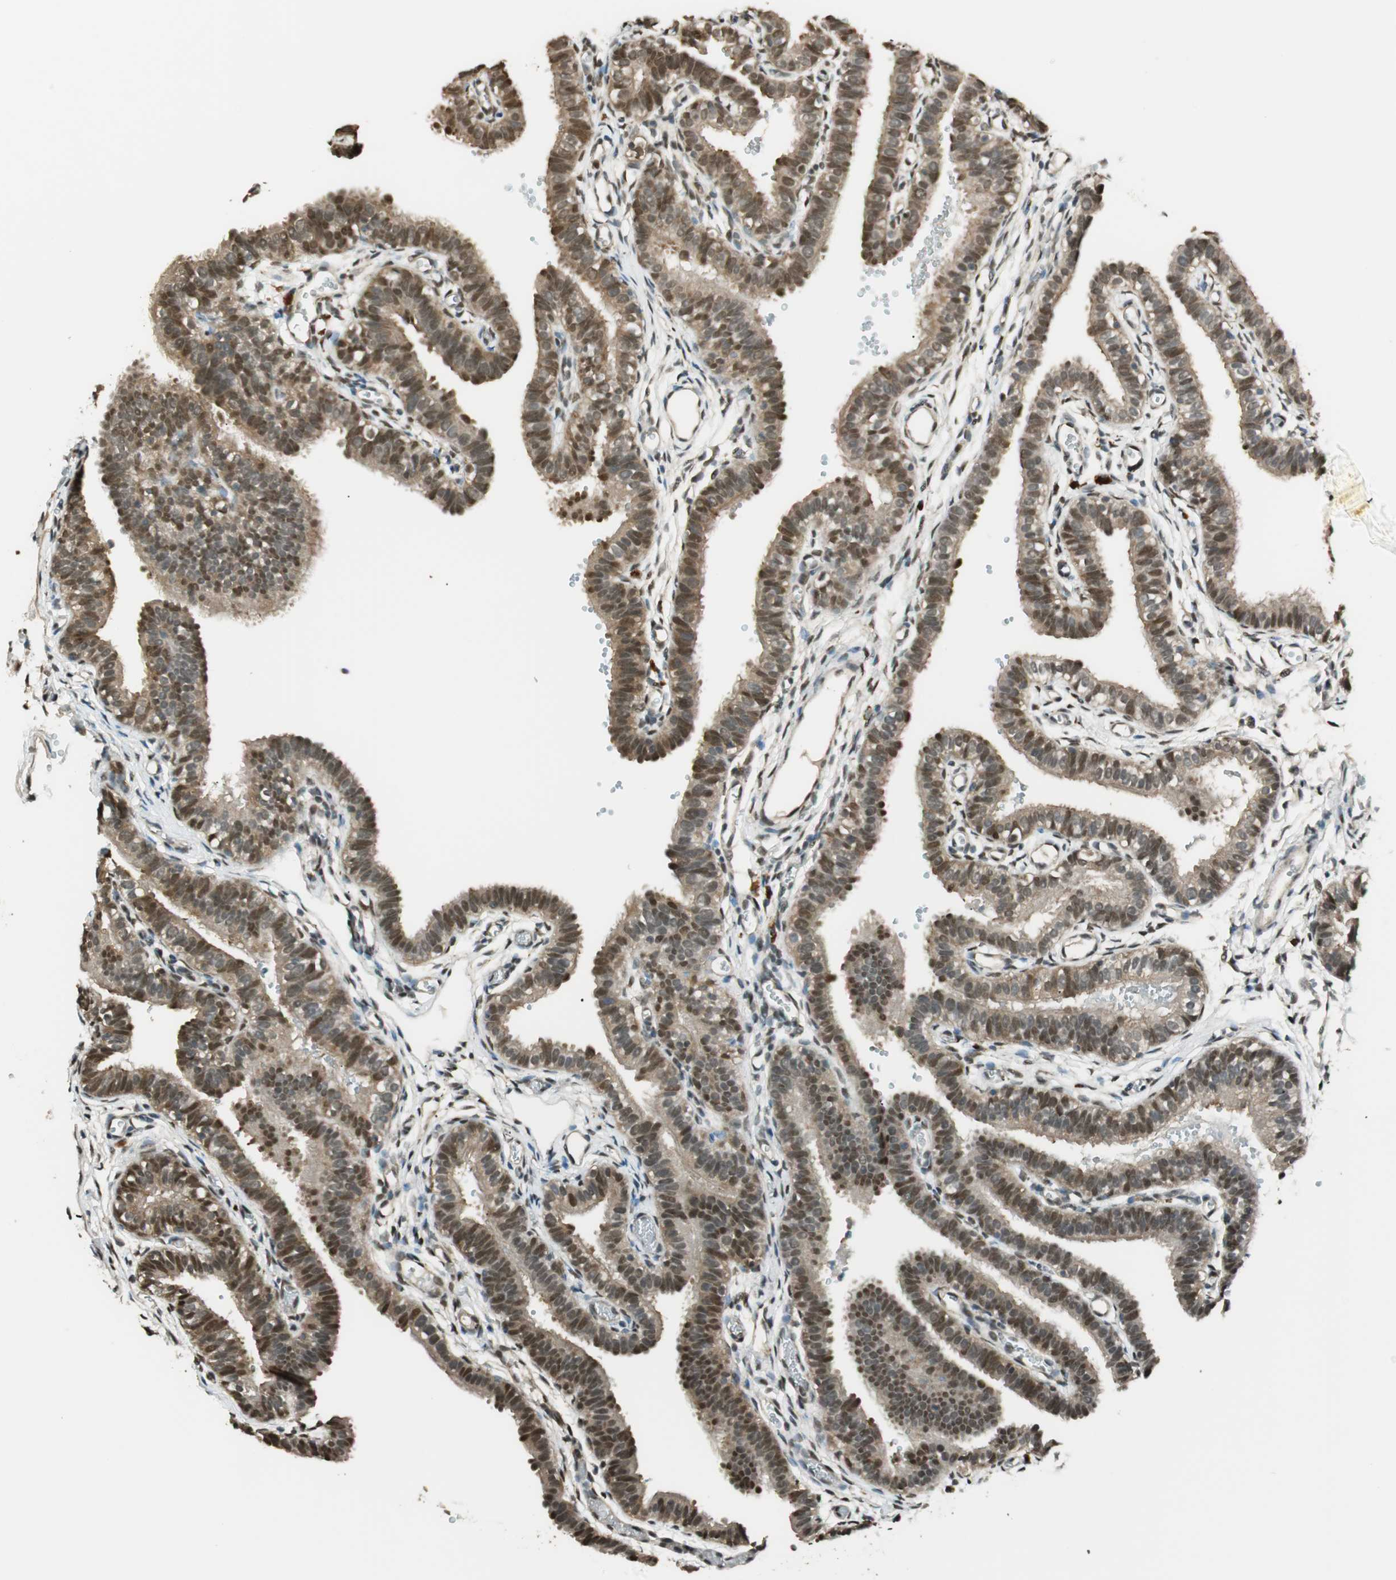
{"staining": {"intensity": "strong", "quantity": ">75%", "location": "cytoplasmic/membranous,nuclear"}, "tissue": "fallopian tube", "cell_type": "Glandular cells", "image_type": "normal", "snomed": [{"axis": "morphology", "description": "Normal tissue, NOS"}, {"axis": "topography", "description": "Fallopian tube"}, {"axis": "topography", "description": "Placenta"}], "caption": "Immunohistochemistry (IHC) staining of unremarkable fallopian tube, which exhibits high levels of strong cytoplasmic/membranous,nuclear positivity in approximately >75% of glandular cells indicating strong cytoplasmic/membranous,nuclear protein expression. The staining was performed using DAB (3,3'-diaminobenzidine) (brown) for protein detection and nuclei were counterstained in hematoxylin (blue).", "gene": "ENSG00000268870", "patient": {"sex": "female", "age": 34}}